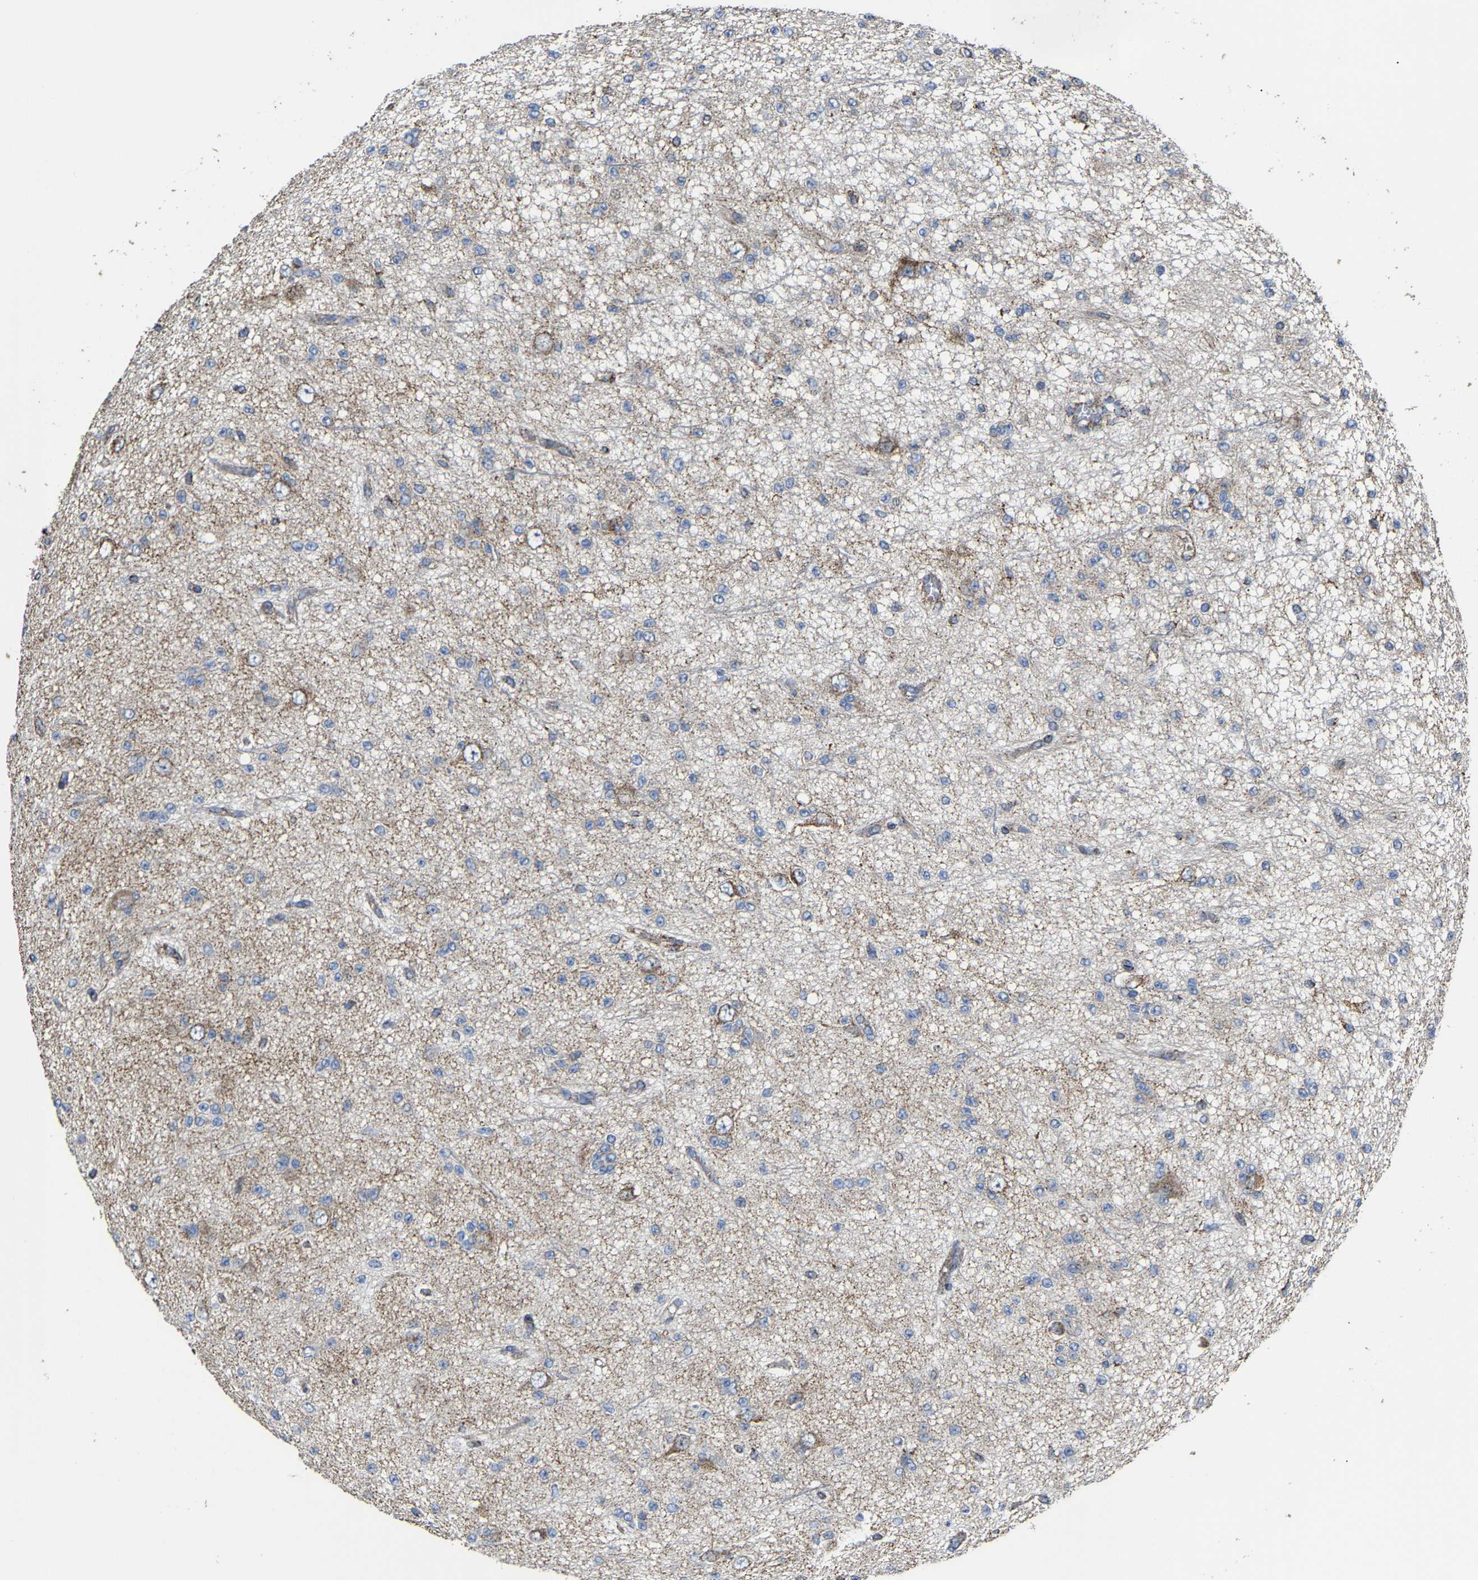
{"staining": {"intensity": "moderate", "quantity": "<25%", "location": "cytoplasmic/membranous"}, "tissue": "glioma", "cell_type": "Tumor cells", "image_type": "cancer", "snomed": [{"axis": "morphology", "description": "Glioma, malignant, Low grade"}, {"axis": "topography", "description": "Brain"}], "caption": "Tumor cells exhibit moderate cytoplasmic/membranous positivity in about <25% of cells in glioma.", "gene": "NDUFV3", "patient": {"sex": "male", "age": 38}}